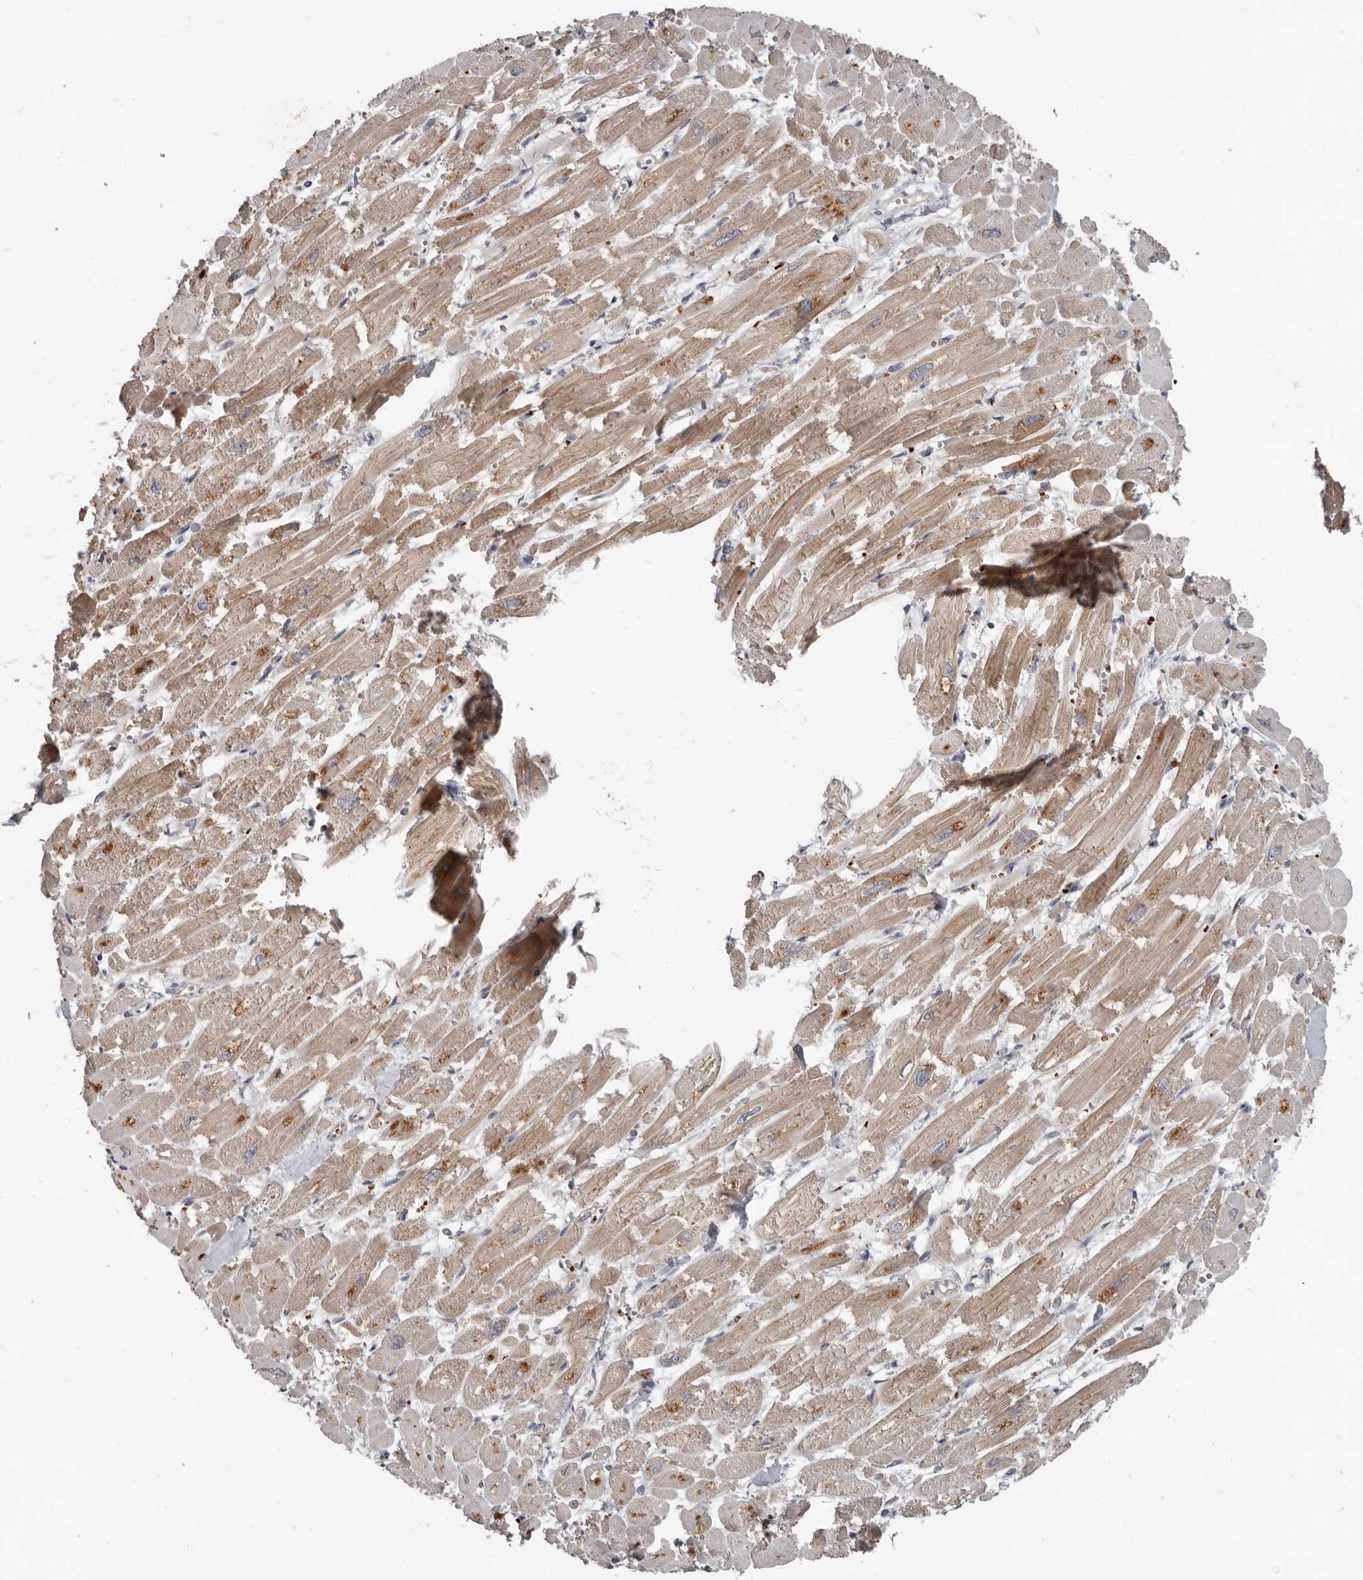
{"staining": {"intensity": "moderate", "quantity": "25%-75%", "location": "cytoplasmic/membranous"}, "tissue": "heart muscle", "cell_type": "Cardiomyocytes", "image_type": "normal", "snomed": [{"axis": "morphology", "description": "Normal tissue, NOS"}, {"axis": "topography", "description": "Heart"}], "caption": "The histopathology image reveals staining of unremarkable heart muscle, revealing moderate cytoplasmic/membranous protein expression (brown color) within cardiomyocytes. (IHC, brightfield microscopy, high magnification).", "gene": "FBXO31", "patient": {"sex": "male", "age": 54}}